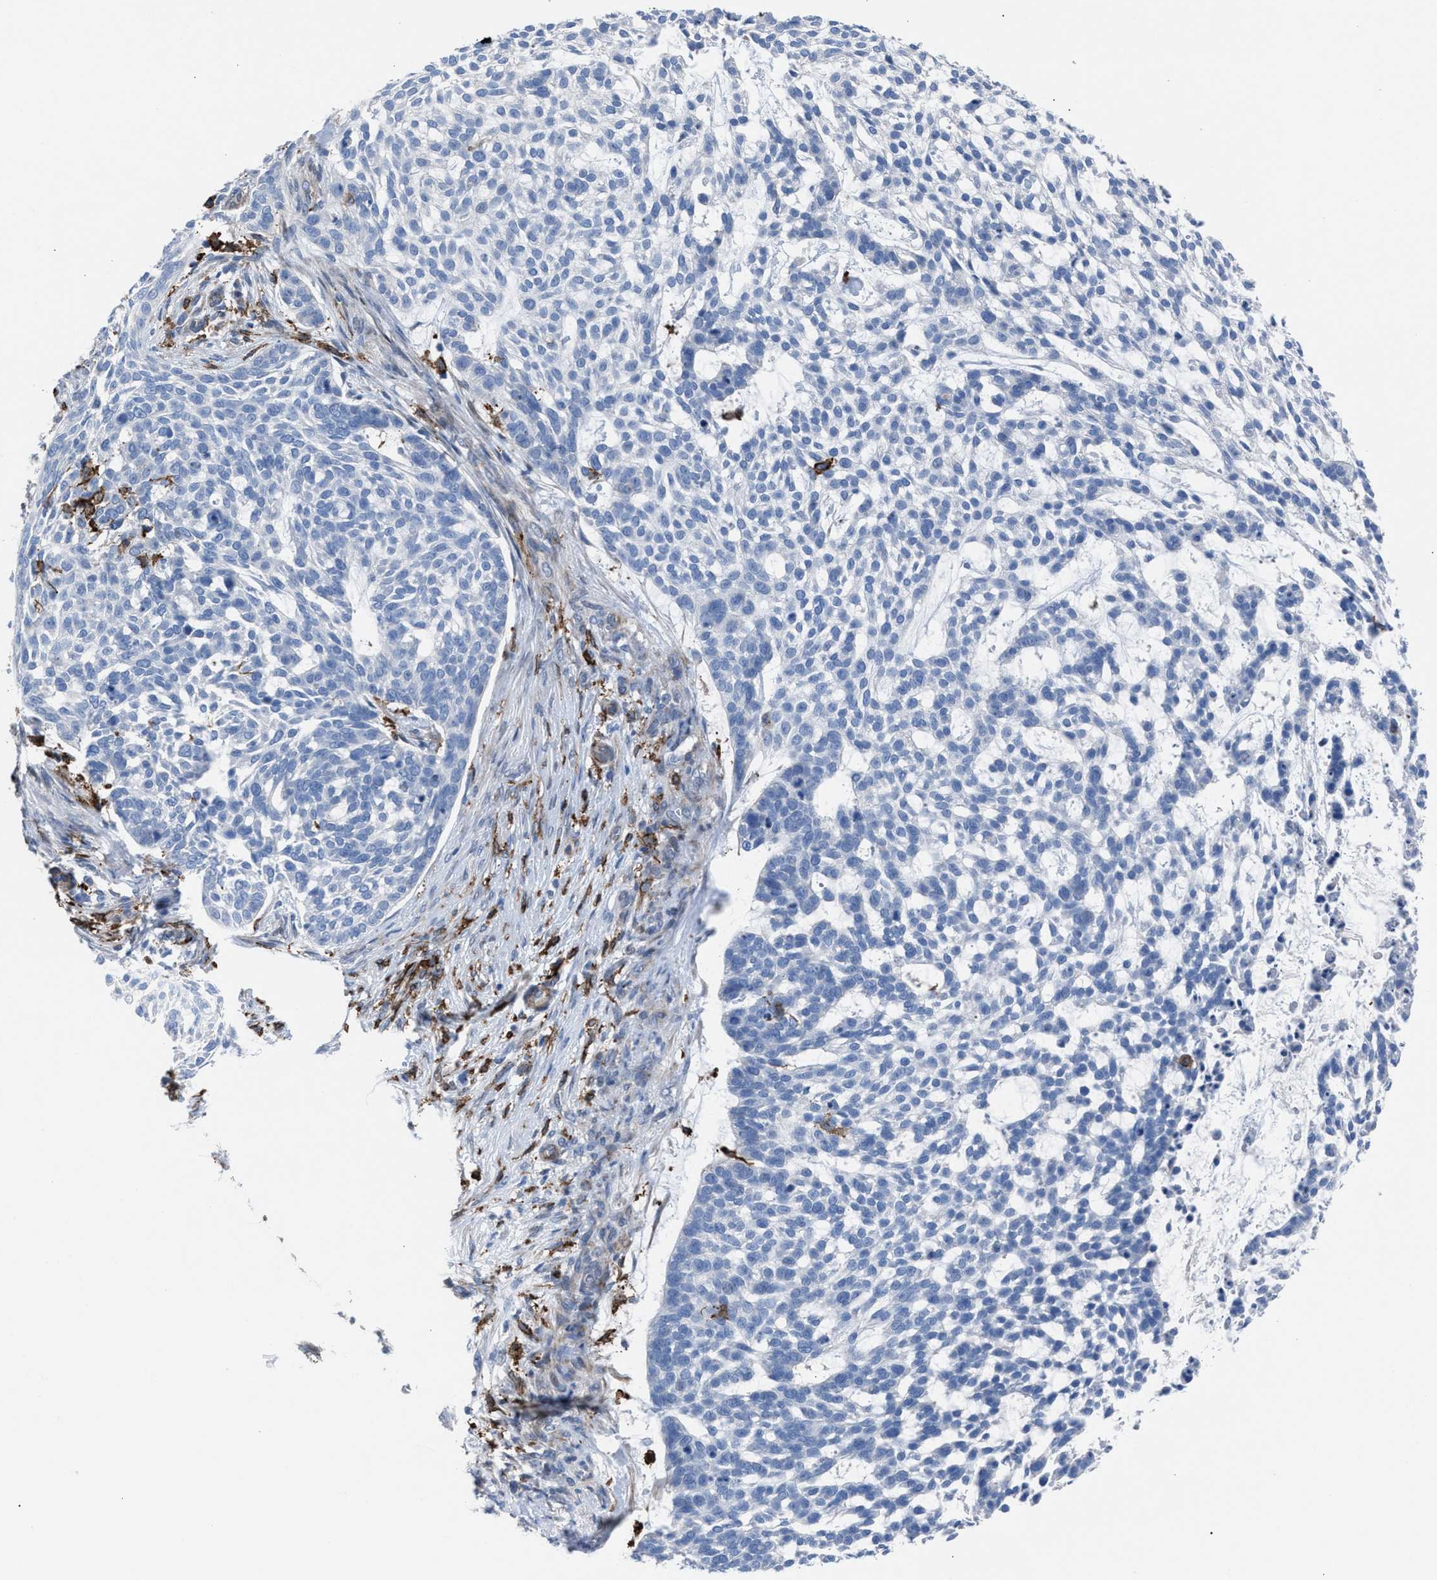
{"staining": {"intensity": "negative", "quantity": "none", "location": "none"}, "tissue": "skin cancer", "cell_type": "Tumor cells", "image_type": "cancer", "snomed": [{"axis": "morphology", "description": "Basal cell carcinoma"}, {"axis": "topography", "description": "Skin"}], "caption": "Protein analysis of skin basal cell carcinoma displays no significant expression in tumor cells.", "gene": "SLC47A1", "patient": {"sex": "female", "age": 64}}